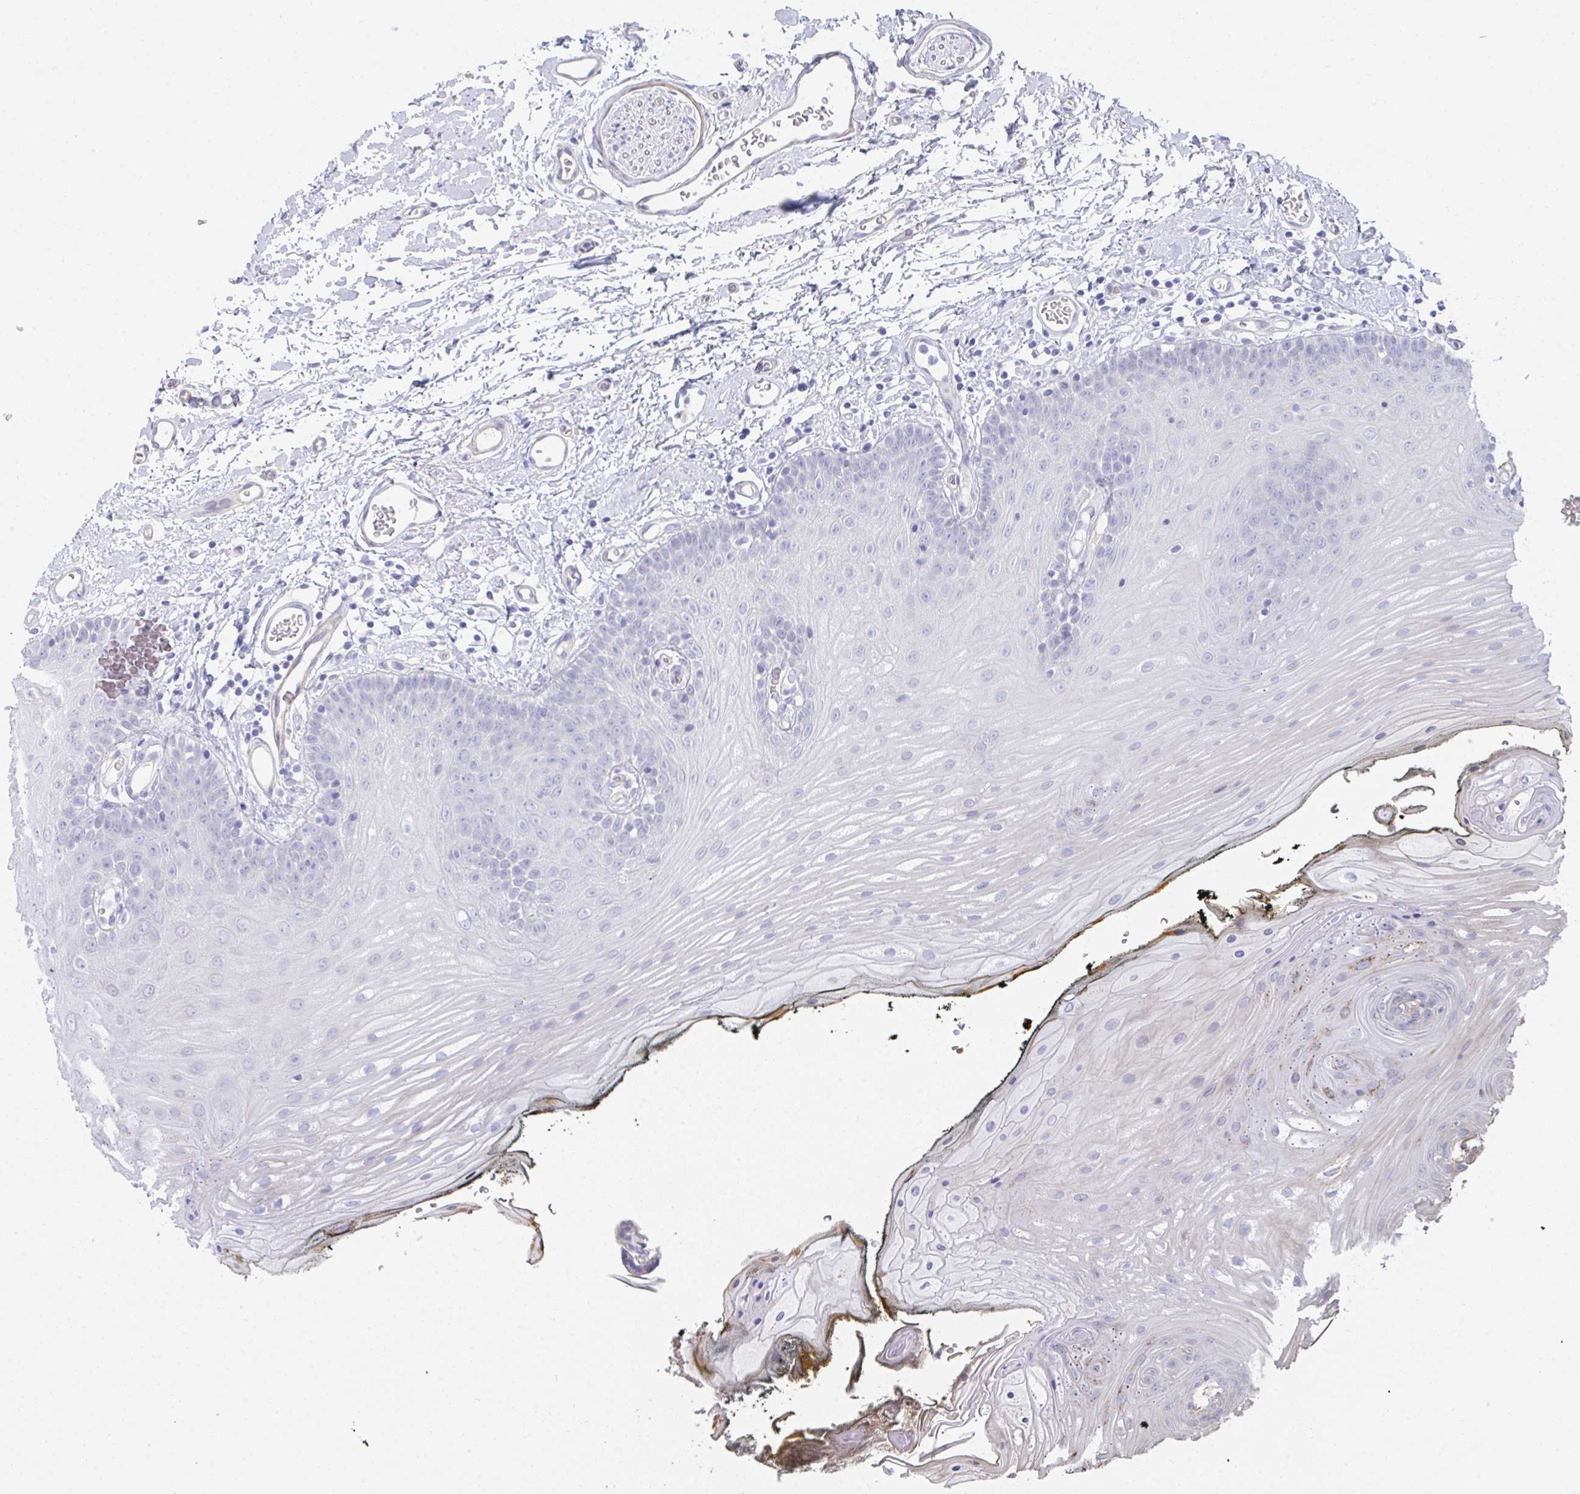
{"staining": {"intensity": "negative", "quantity": "none", "location": "none"}, "tissue": "oral mucosa", "cell_type": "Squamous epithelial cells", "image_type": "normal", "snomed": [{"axis": "morphology", "description": "Normal tissue, NOS"}, {"axis": "morphology", "description": "Squamous cell carcinoma, NOS"}, {"axis": "topography", "description": "Oral tissue"}, {"axis": "topography", "description": "Head-Neck"}], "caption": "Oral mucosa stained for a protein using immunohistochemistry exhibits no positivity squamous epithelial cells.", "gene": "VWDE", "patient": {"sex": "female", "age": 81}}